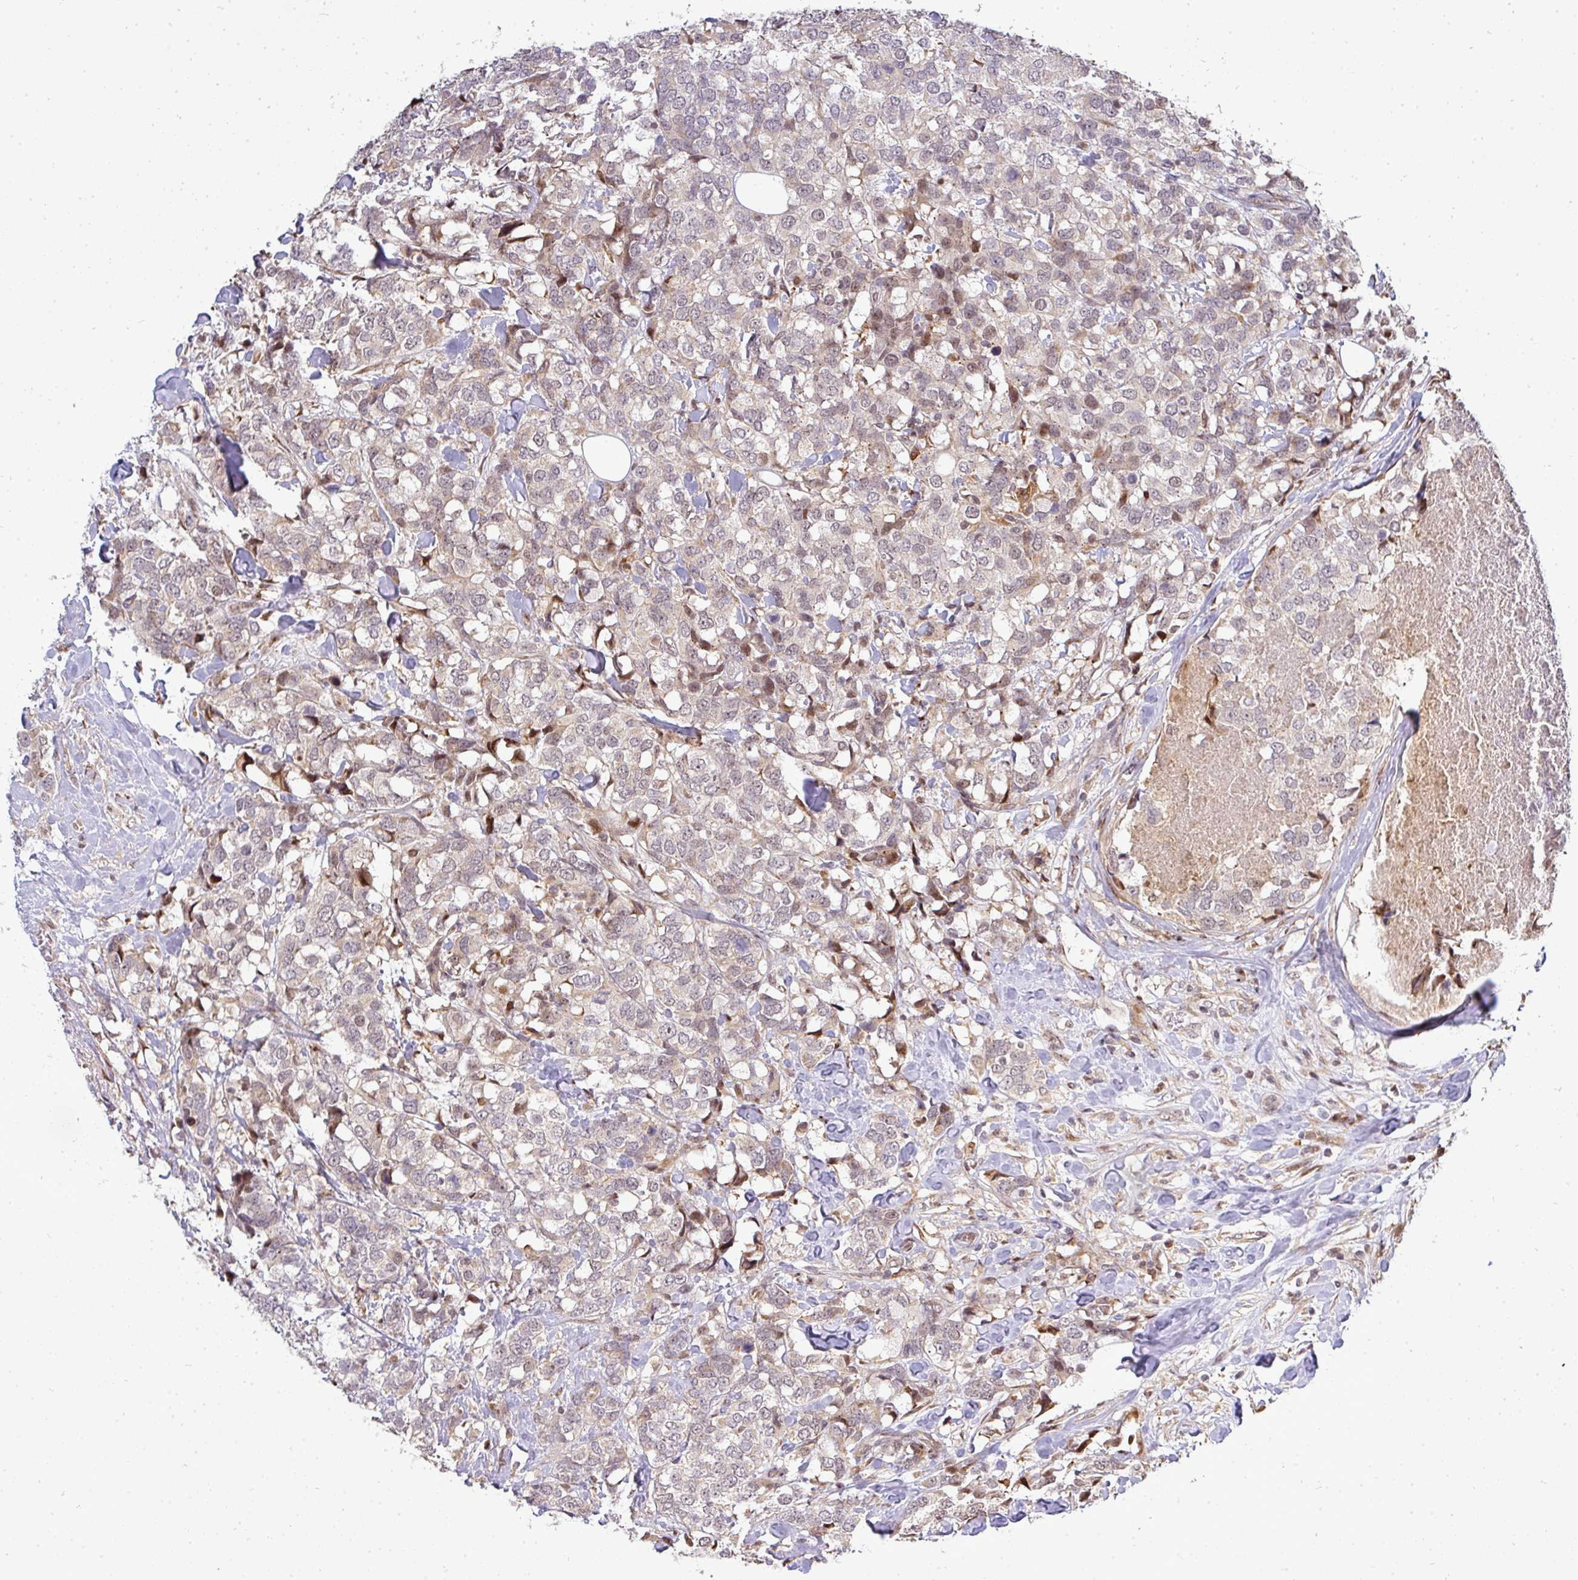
{"staining": {"intensity": "weak", "quantity": "<25%", "location": "nuclear"}, "tissue": "breast cancer", "cell_type": "Tumor cells", "image_type": "cancer", "snomed": [{"axis": "morphology", "description": "Lobular carcinoma"}, {"axis": "topography", "description": "Breast"}], "caption": "Immunohistochemistry photomicrograph of neoplastic tissue: breast lobular carcinoma stained with DAB exhibits no significant protein staining in tumor cells.", "gene": "PATZ1", "patient": {"sex": "female", "age": 59}}